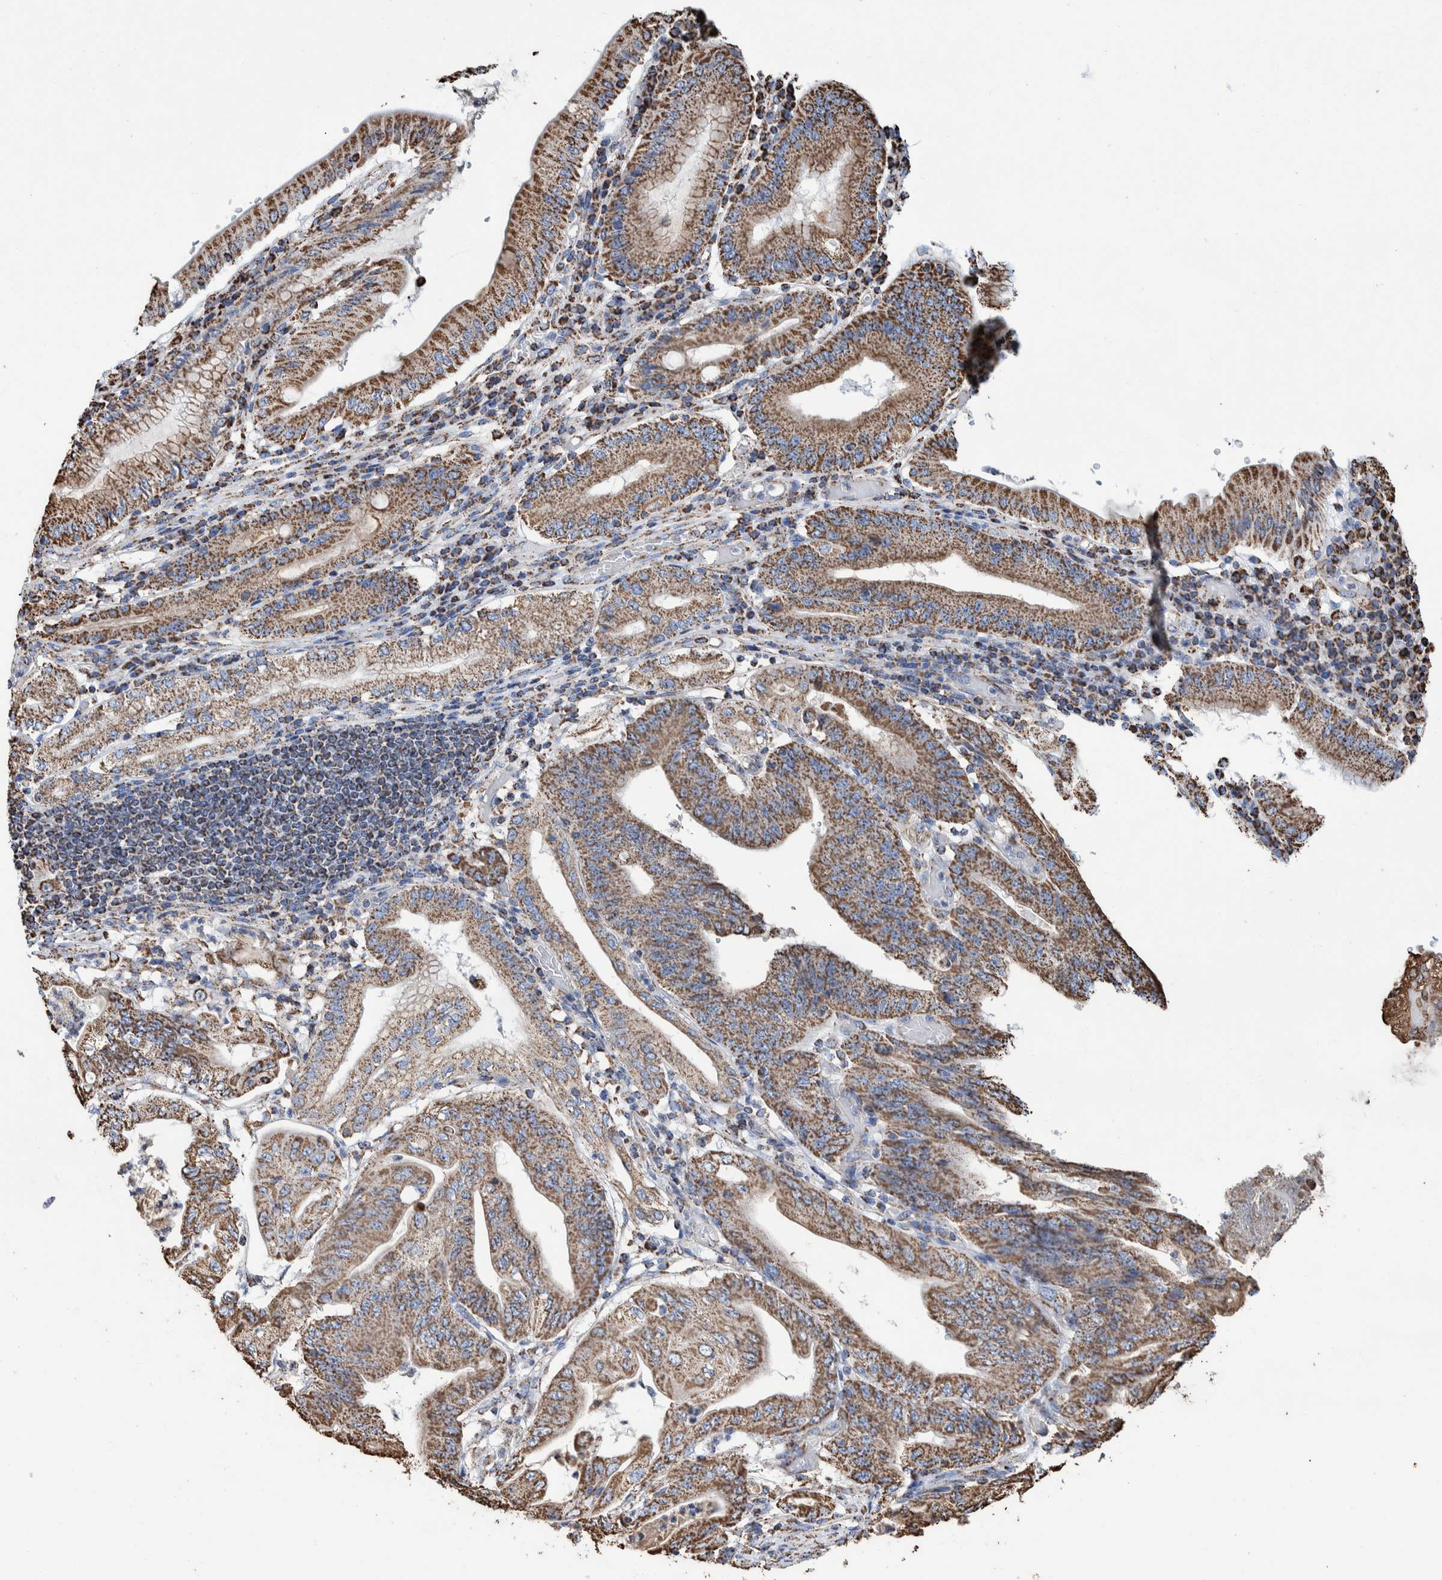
{"staining": {"intensity": "moderate", "quantity": ">75%", "location": "cytoplasmic/membranous"}, "tissue": "stomach cancer", "cell_type": "Tumor cells", "image_type": "cancer", "snomed": [{"axis": "morphology", "description": "Adenocarcinoma, NOS"}, {"axis": "topography", "description": "Stomach"}], "caption": "Immunohistochemical staining of human stomach cancer reveals medium levels of moderate cytoplasmic/membranous staining in approximately >75% of tumor cells.", "gene": "VPS26C", "patient": {"sex": "female", "age": 73}}